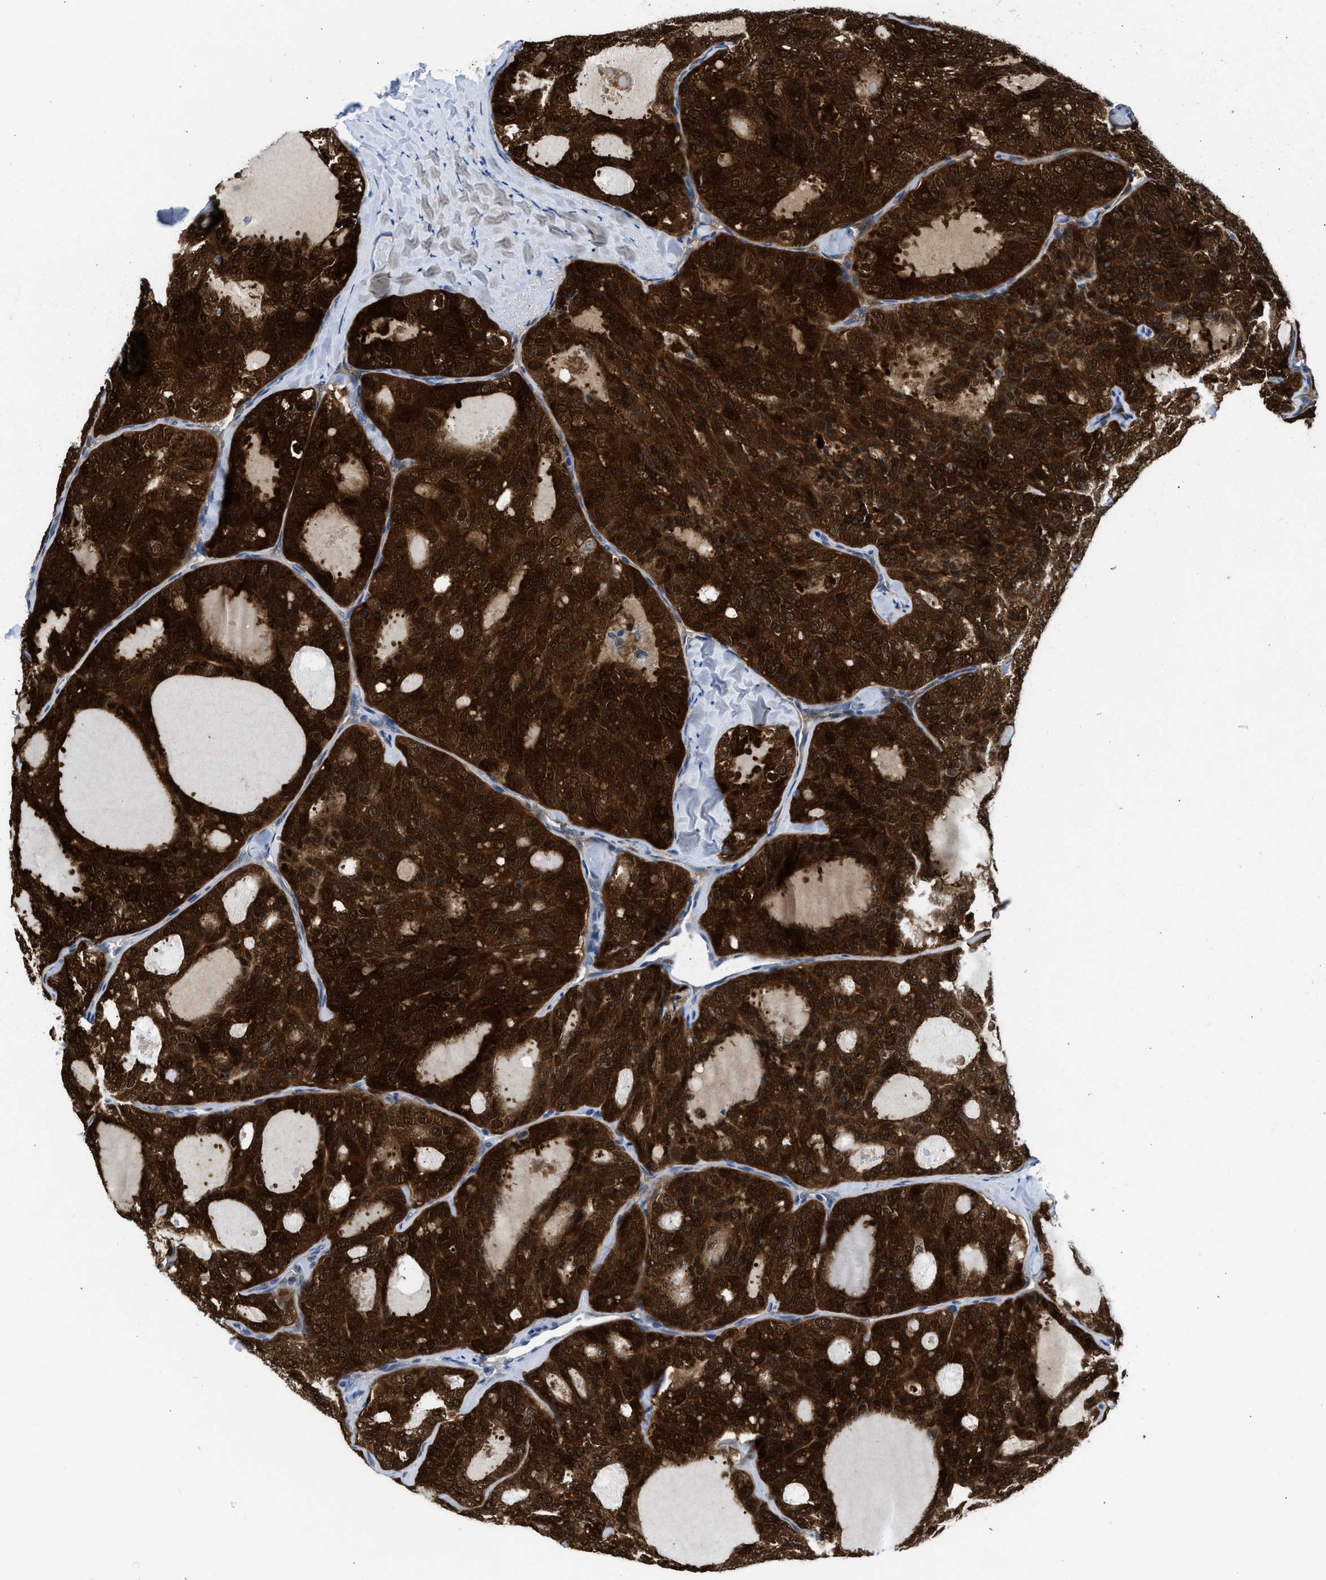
{"staining": {"intensity": "strong", "quantity": ">75%", "location": "cytoplasmic/membranous,nuclear"}, "tissue": "thyroid cancer", "cell_type": "Tumor cells", "image_type": "cancer", "snomed": [{"axis": "morphology", "description": "Follicular adenoma carcinoma, NOS"}, {"axis": "topography", "description": "Thyroid gland"}], "caption": "Thyroid follicular adenoma carcinoma tissue exhibits strong cytoplasmic/membranous and nuclear expression in approximately >75% of tumor cells", "gene": "CBR1", "patient": {"sex": "male", "age": 75}}